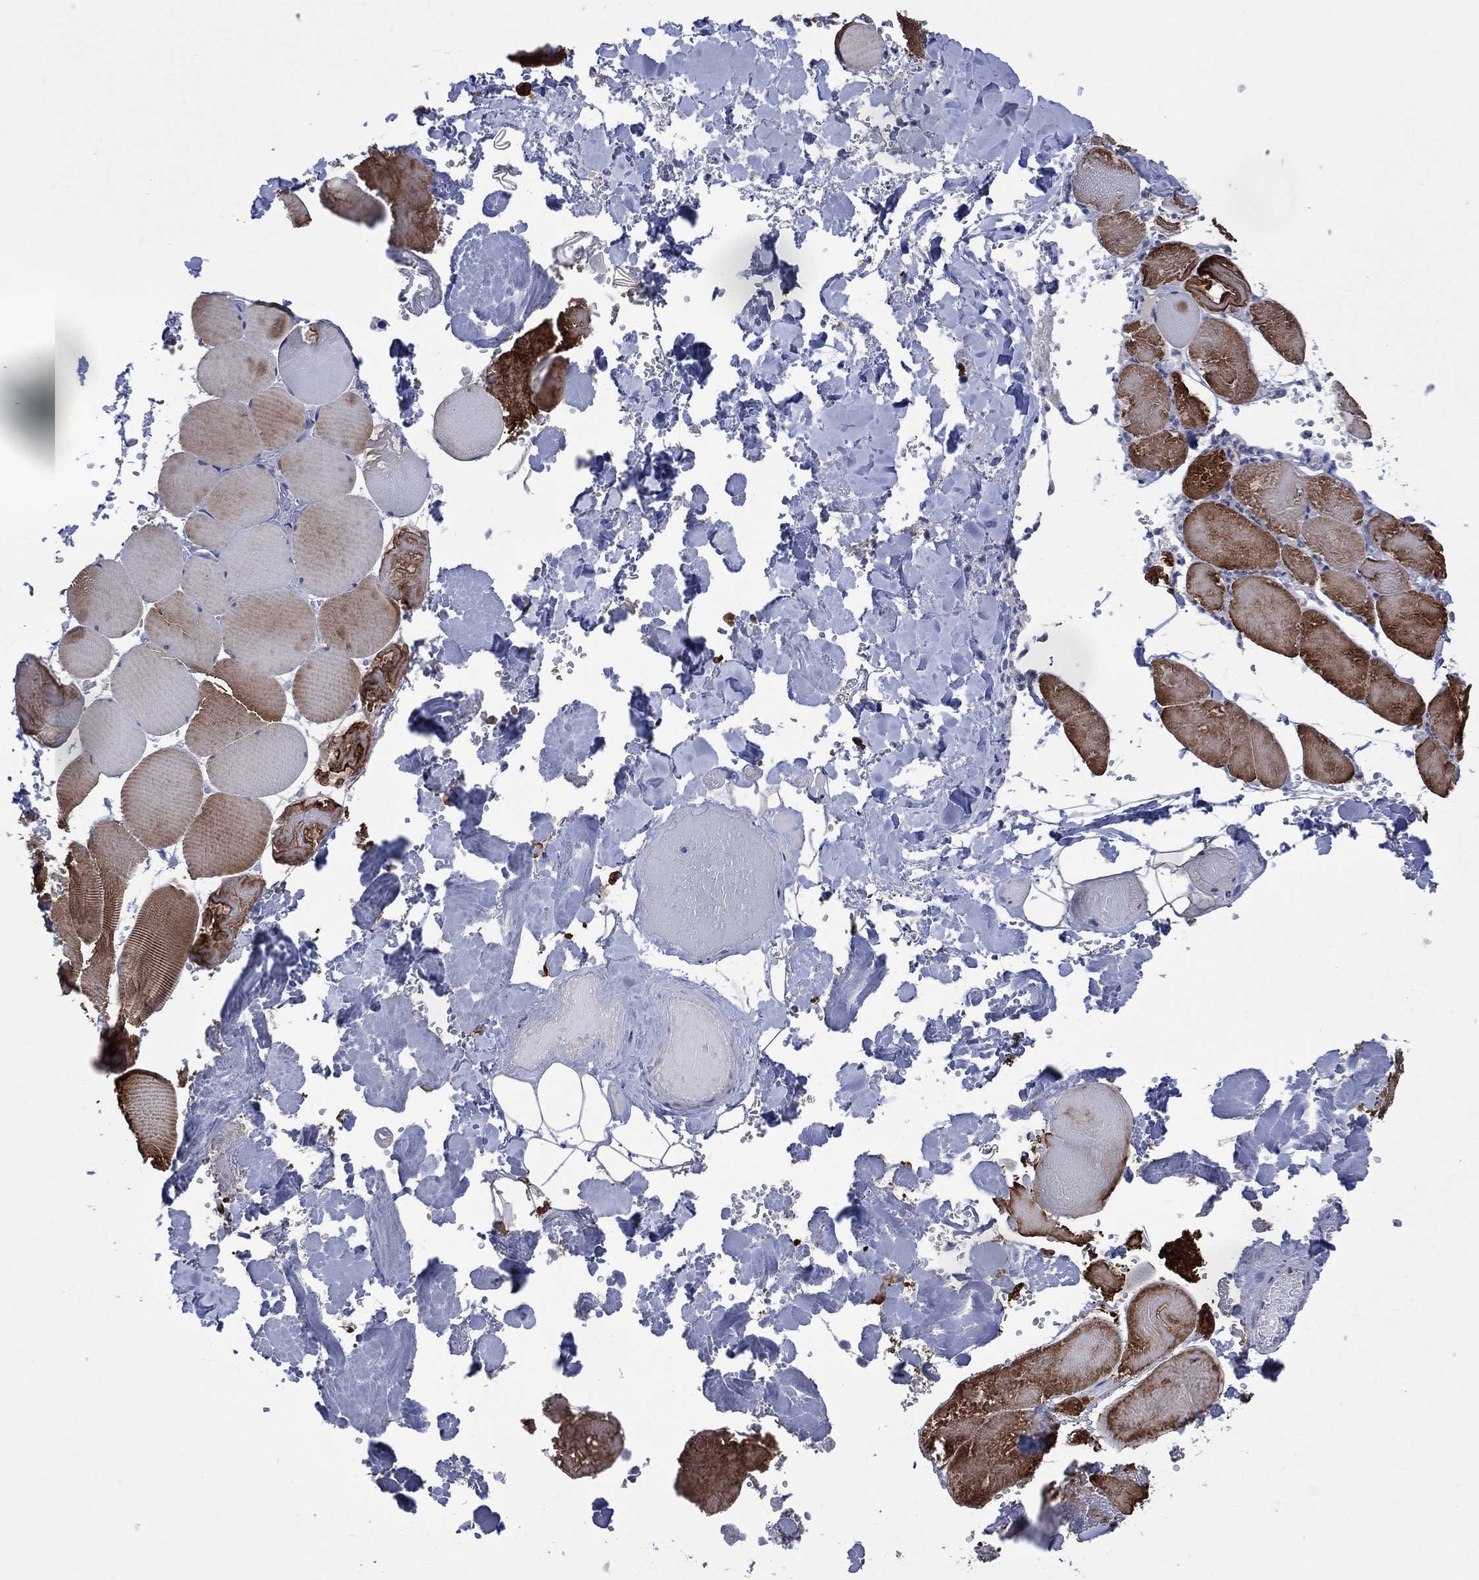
{"staining": {"intensity": "strong", "quantity": "25%-75%", "location": "cytoplasmic/membranous"}, "tissue": "skeletal muscle", "cell_type": "Myocytes", "image_type": "normal", "snomed": [{"axis": "morphology", "description": "Normal tissue, NOS"}, {"axis": "morphology", "description": "Malignant melanoma, Metastatic site"}, {"axis": "topography", "description": "Skeletal muscle"}], "caption": "Skeletal muscle stained with immunohistochemistry (IHC) exhibits strong cytoplasmic/membranous expression in about 25%-75% of myocytes. The staining was performed using DAB to visualize the protein expression in brown, while the nuclei were stained in blue with hematoxylin (Magnification: 20x).", "gene": "ASB10", "patient": {"sex": "male", "age": 50}}